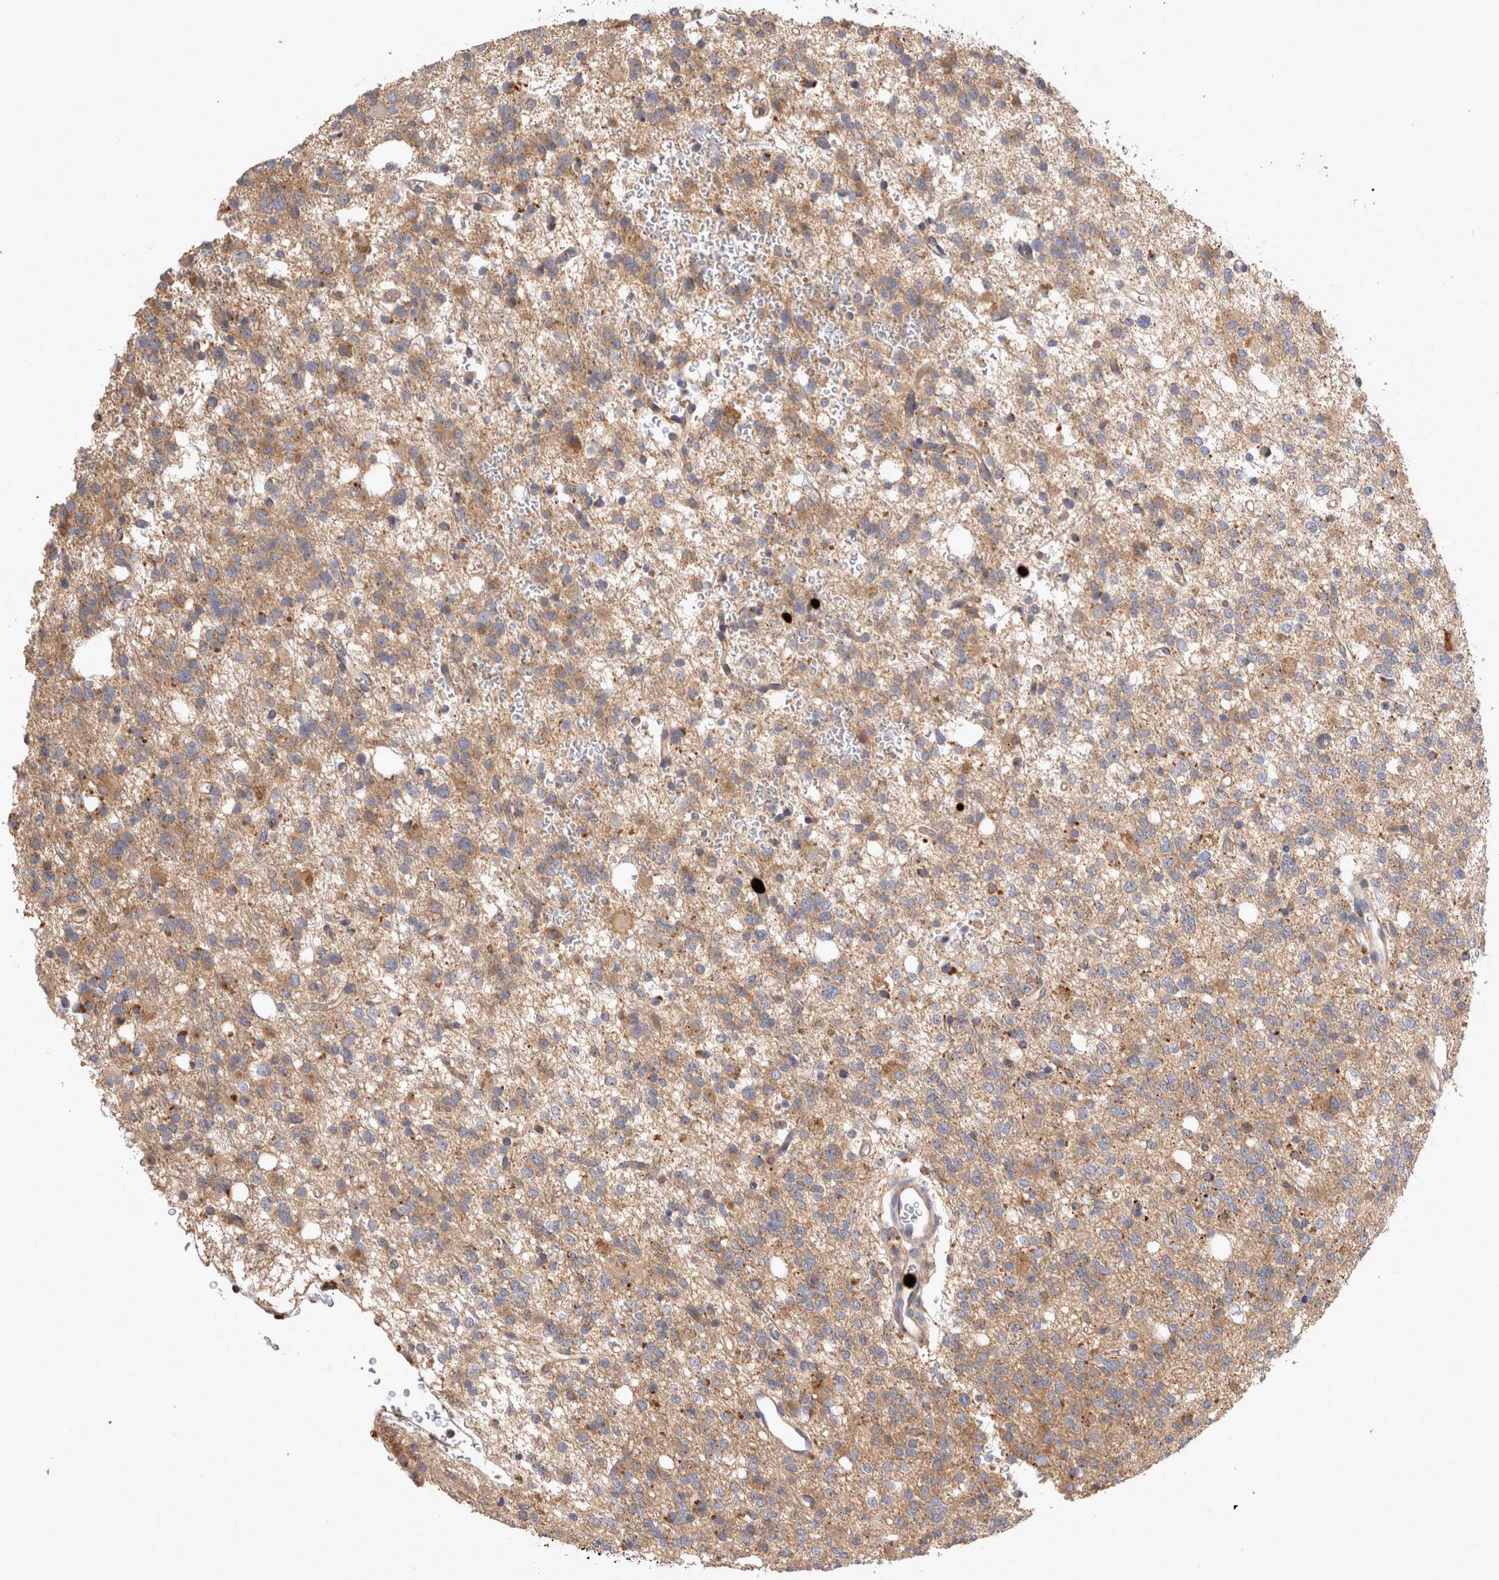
{"staining": {"intensity": "weak", "quantity": ">75%", "location": "cytoplasmic/membranous"}, "tissue": "glioma", "cell_type": "Tumor cells", "image_type": "cancer", "snomed": [{"axis": "morphology", "description": "Glioma, malignant, High grade"}, {"axis": "topography", "description": "Brain"}], "caption": "Brown immunohistochemical staining in human glioma exhibits weak cytoplasmic/membranous positivity in approximately >75% of tumor cells.", "gene": "NXT2", "patient": {"sex": "female", "age": 62}}